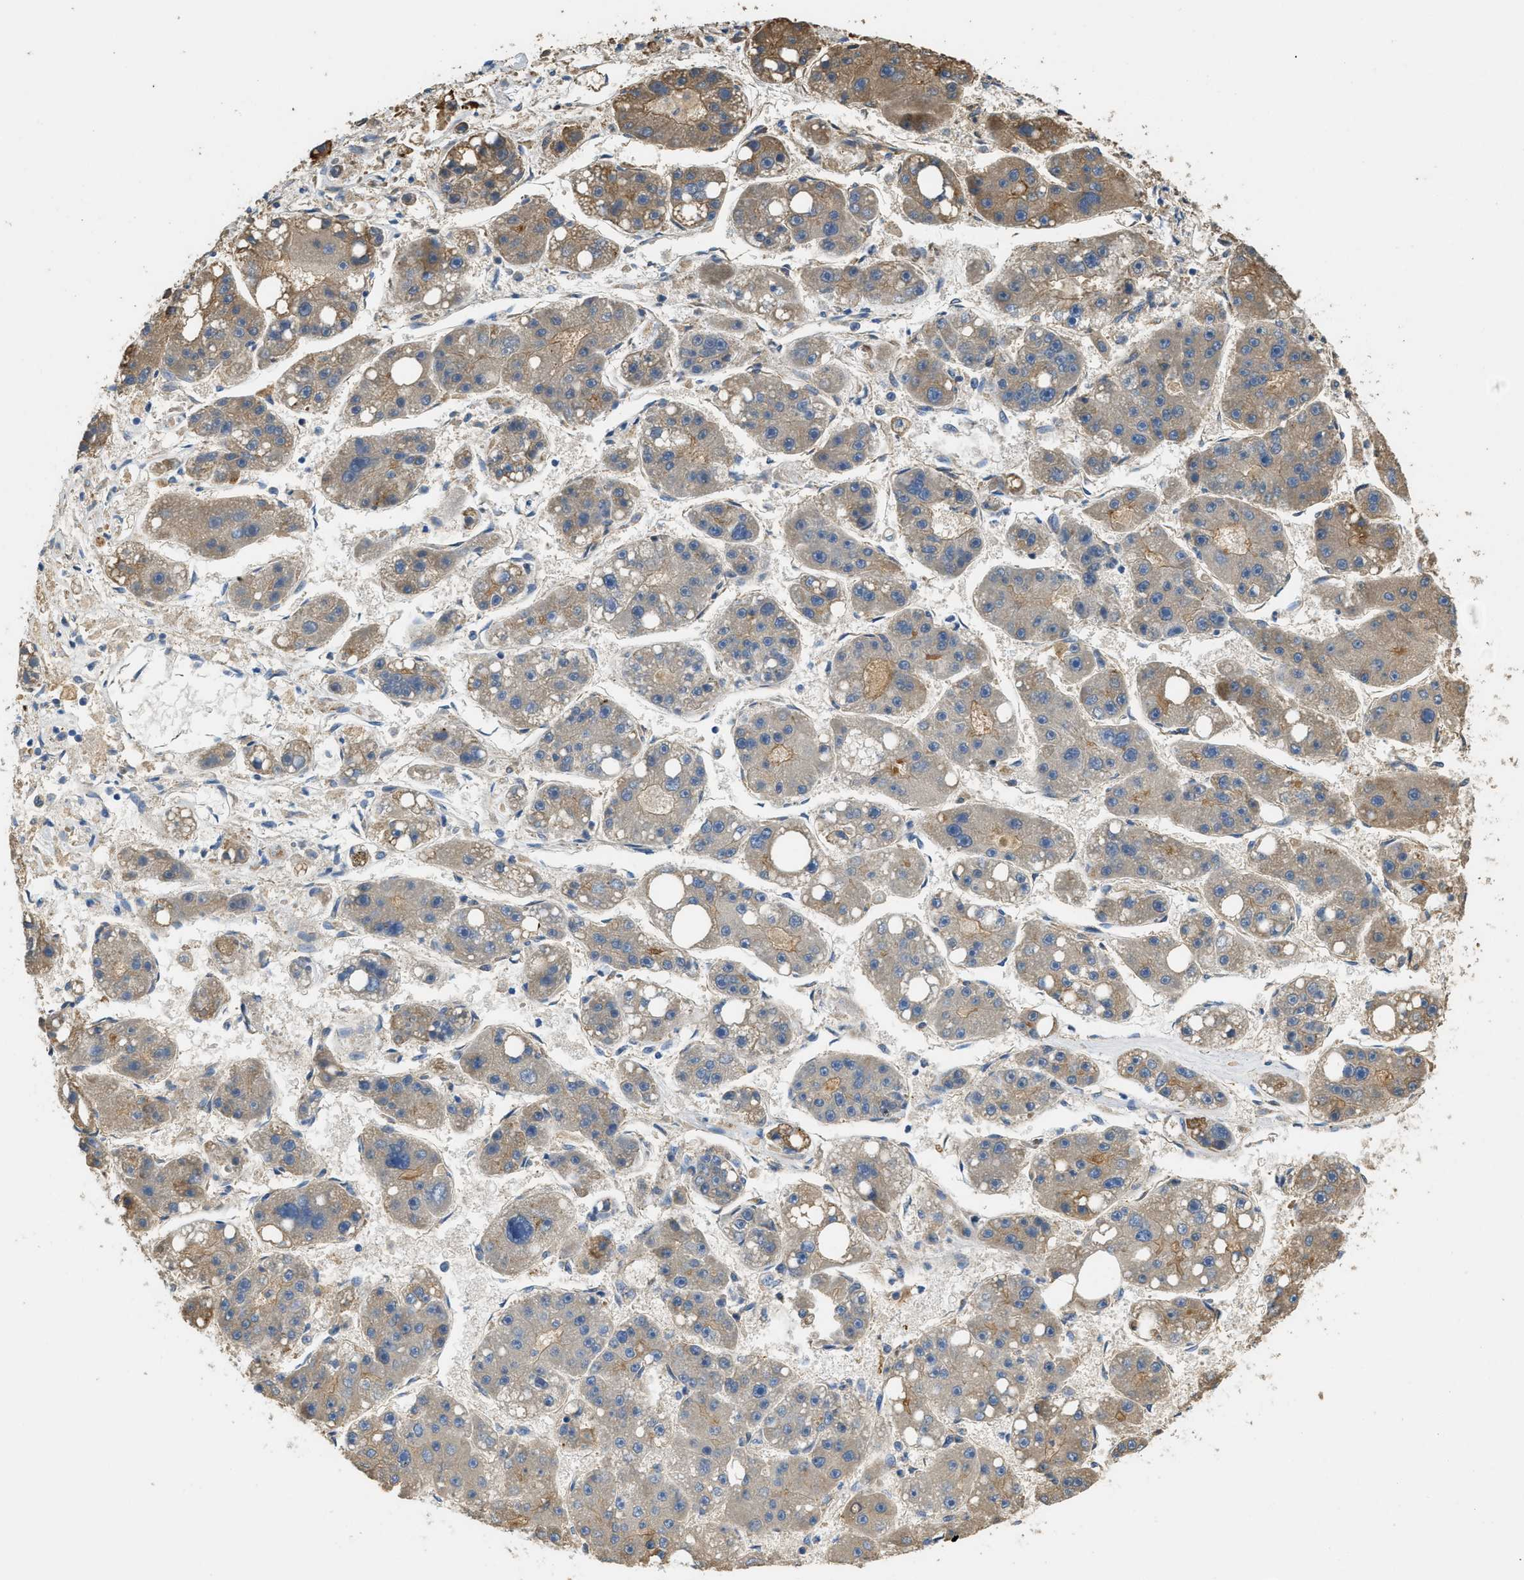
{"staining": {"intensity": "moderate", "quantity": "<25%", "location": "cytoplasmic/membranous"}, "tissue": "liver cancer", "cell_type": "Tumor cells", "image_type": "cancer", "snomed": [{"axis": "morphology", "description": "Carcinoma, Hepatocellular, NOS"}, {"axis": "topography", "description": "Liver"}], "caption": "Liver cancer stained with DAB IHC demonstrates low levels of moderate cytoplasmic/membranous staining in about <25% of tumor cells.", "gene": "RIPK2", "patient": {"sex": "female", "age": 61}}